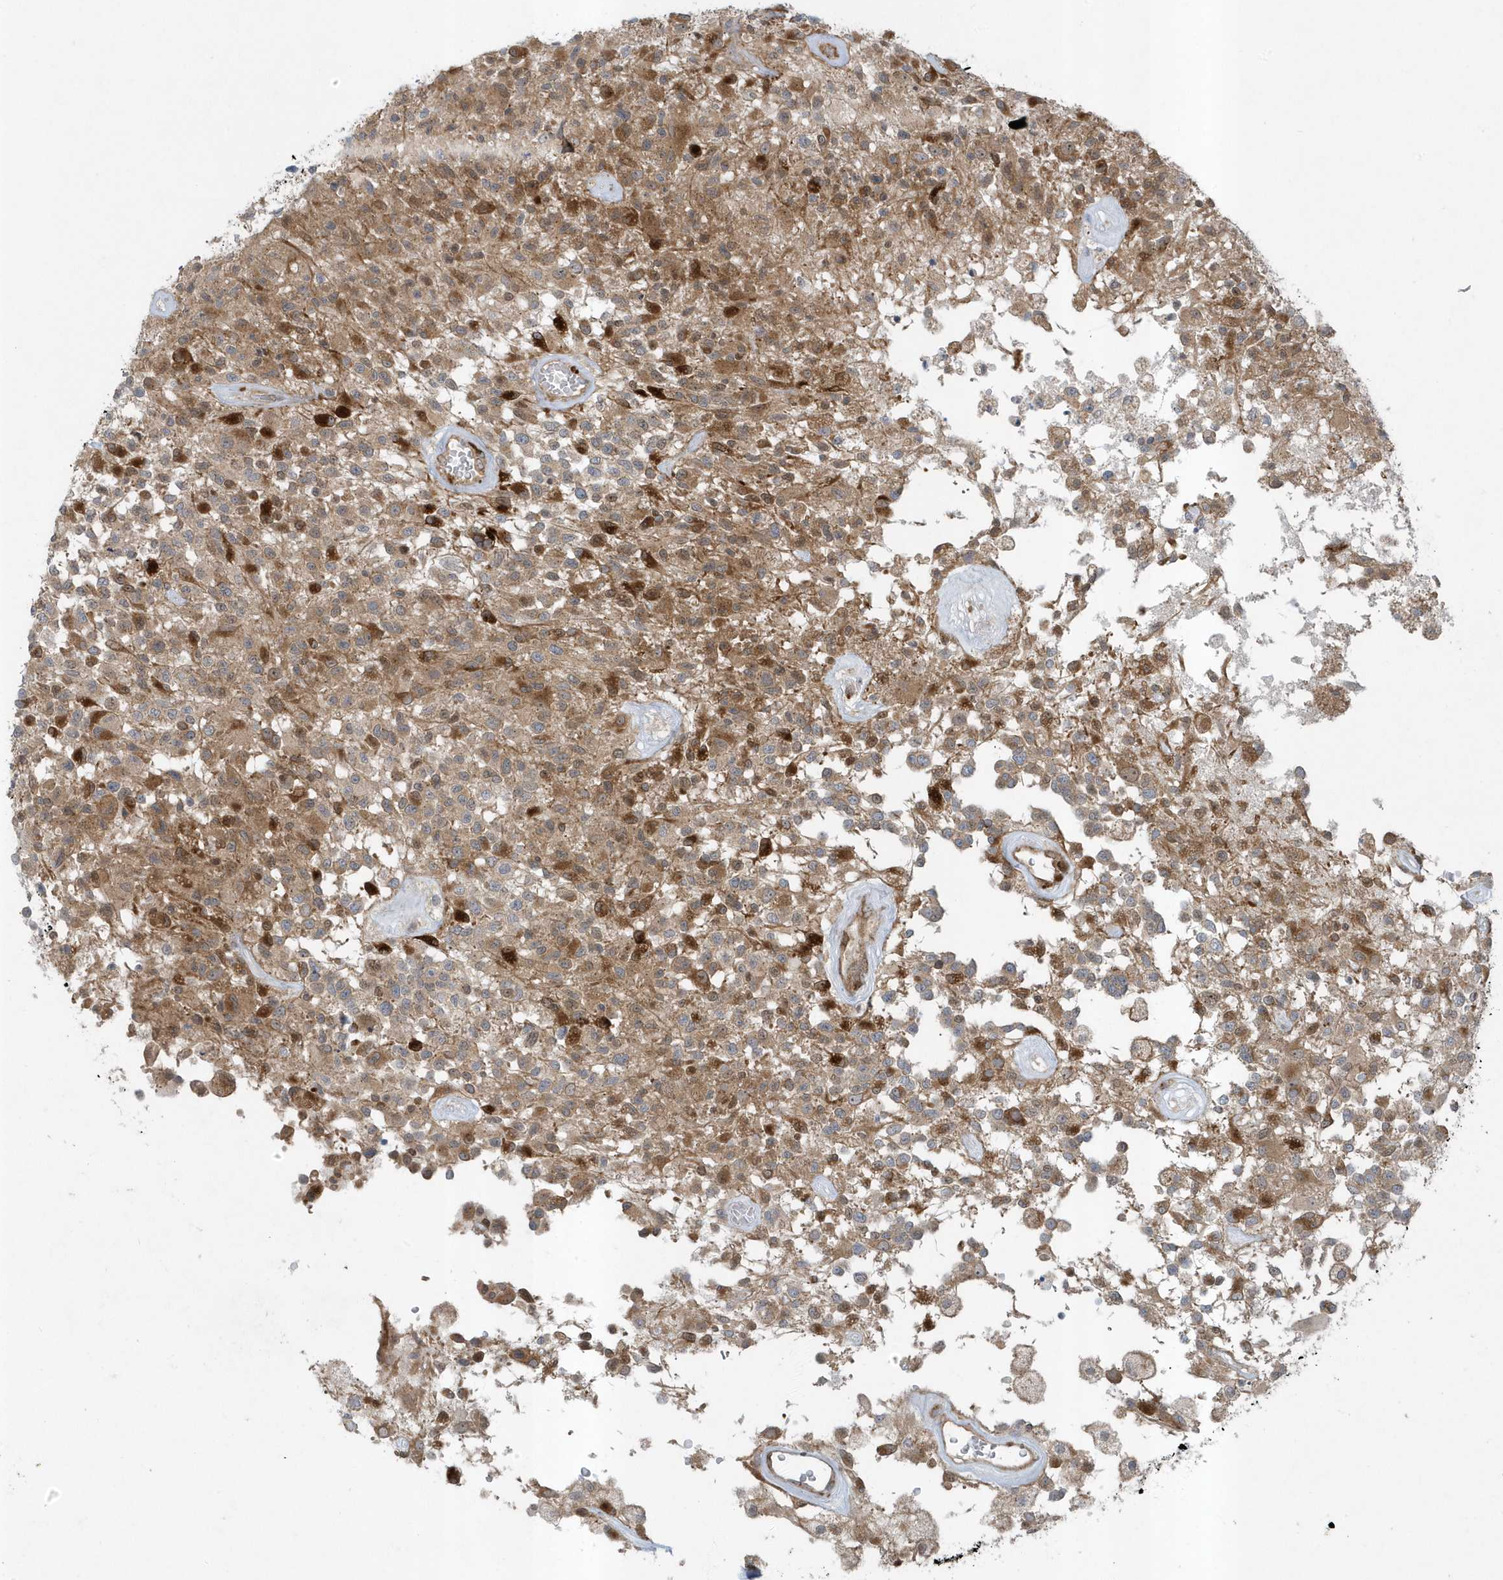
{"staining": {"intensity": "moderate", "quantity": ">75%", "location": "cytoplasmic/membranous"}, "tissue": "glioma", "cell_type": "Tumor cells", "image_type": "cancer", "snomed": [{"axis": "morphology", "description": "Glioma, malignant, High grade"}, {"axis": "morphology", "description": "Glioblastoma, NOS"}, {"axis": "topography", "description": "Brain"}], "caption": "Protein analysis of malignant high-grade glioma tissue reveals moderate cytoplasmic/membranous staining in about >75% of tumor cells.", "gene": "FAM98A", "patient": {"sex": "male", "age": 60}}